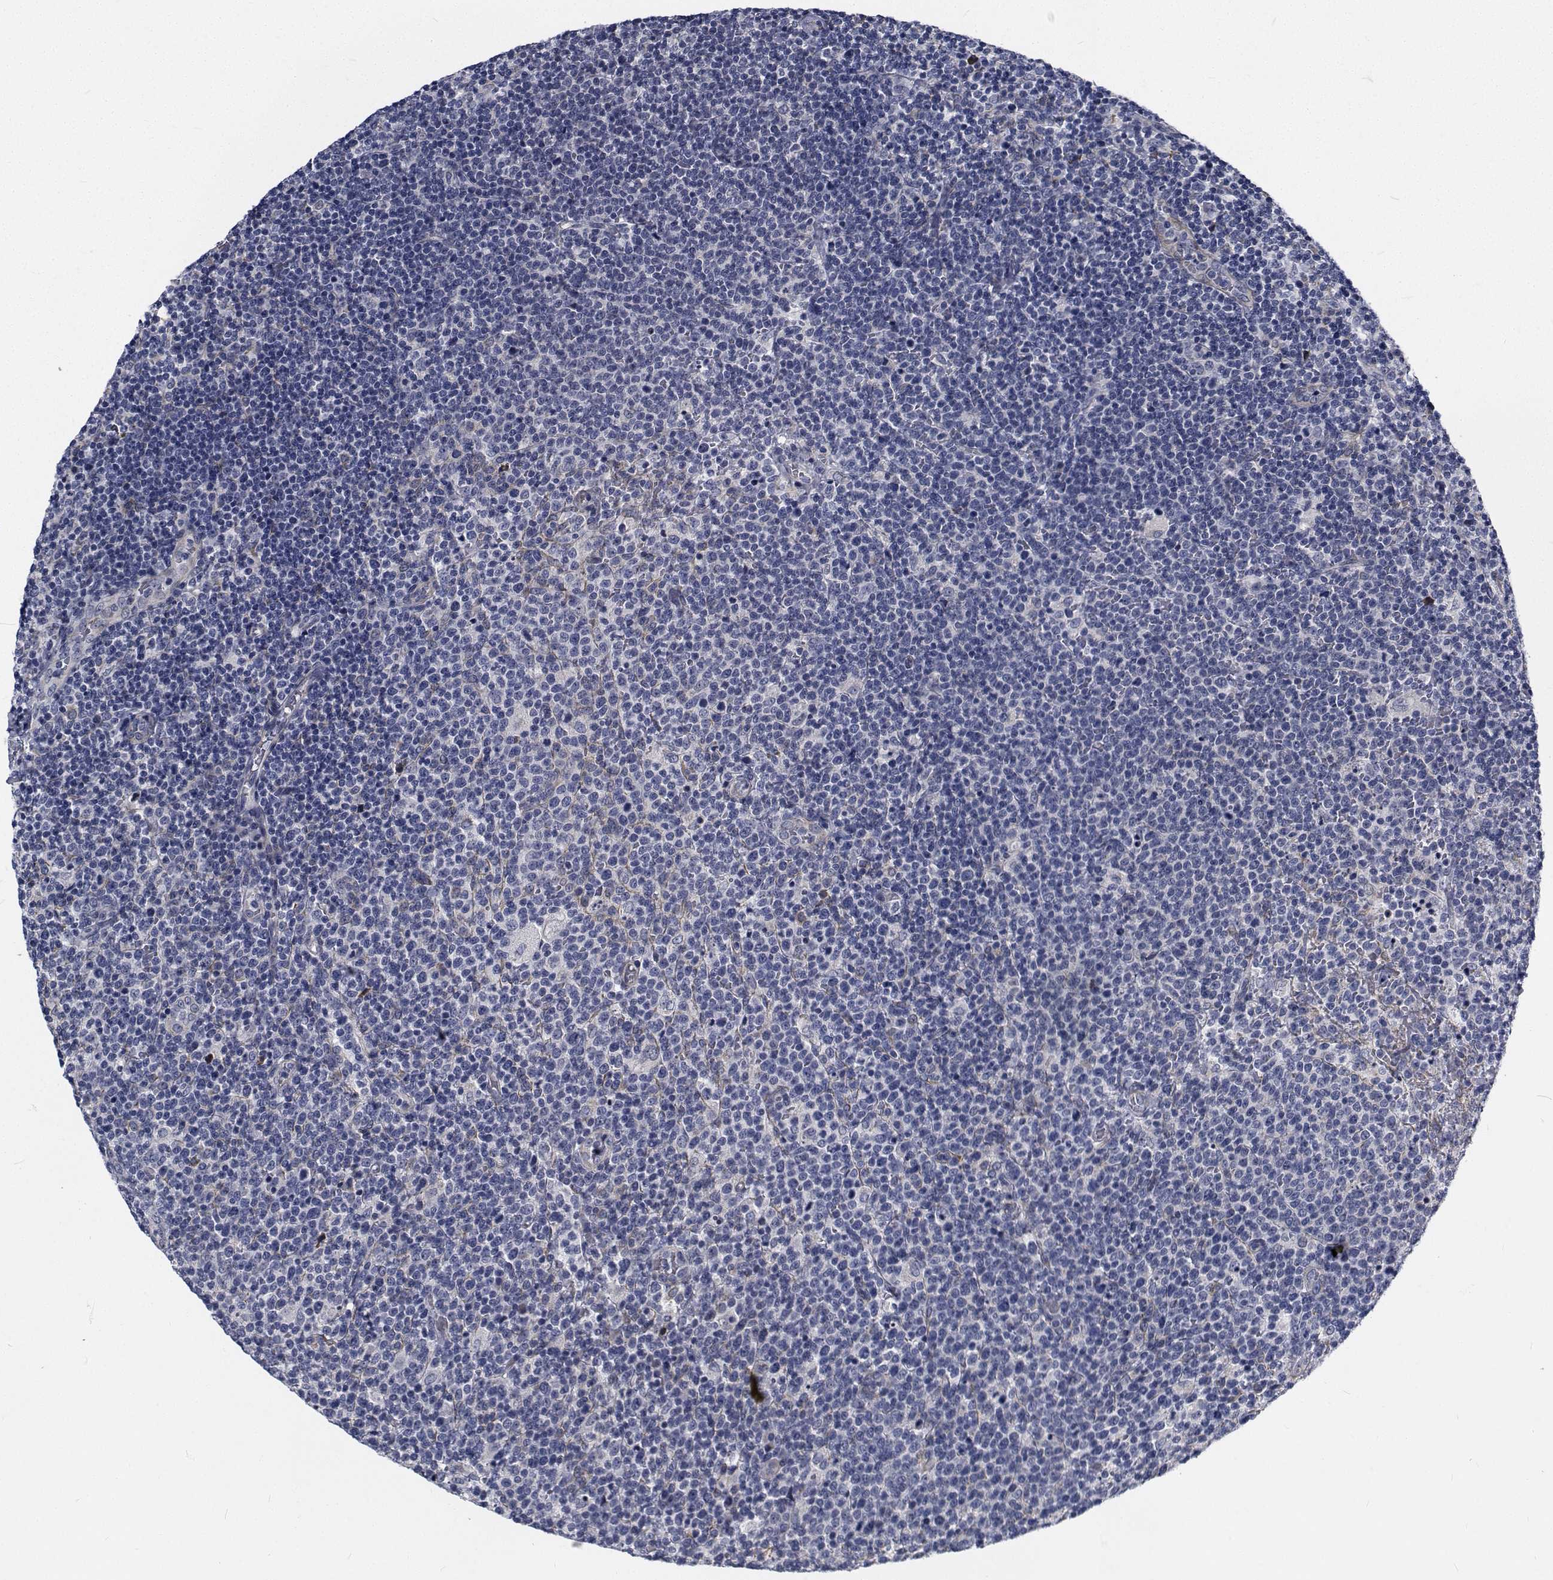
{"staining": {"intensity": "negative", "quantity": "none", "location": "none"}, "tissue": "lymphoma", "cell_type": "Tumor cells", "image_type": "cancer", "snomed": [{"axis": "morphology", "description": "Malignant lymphoma, non-Hodgkin's type, High grade"}, {"axis": "topography", "description": "Lymph node"}], "caption": "Human high-grade malignant lymphoma, non-Hodgkin's type stained for a protein using IHC reveals no positivity in tumor cells.", "gene": "TTBK1", "patient": {"sex": "male", "age": 61}}